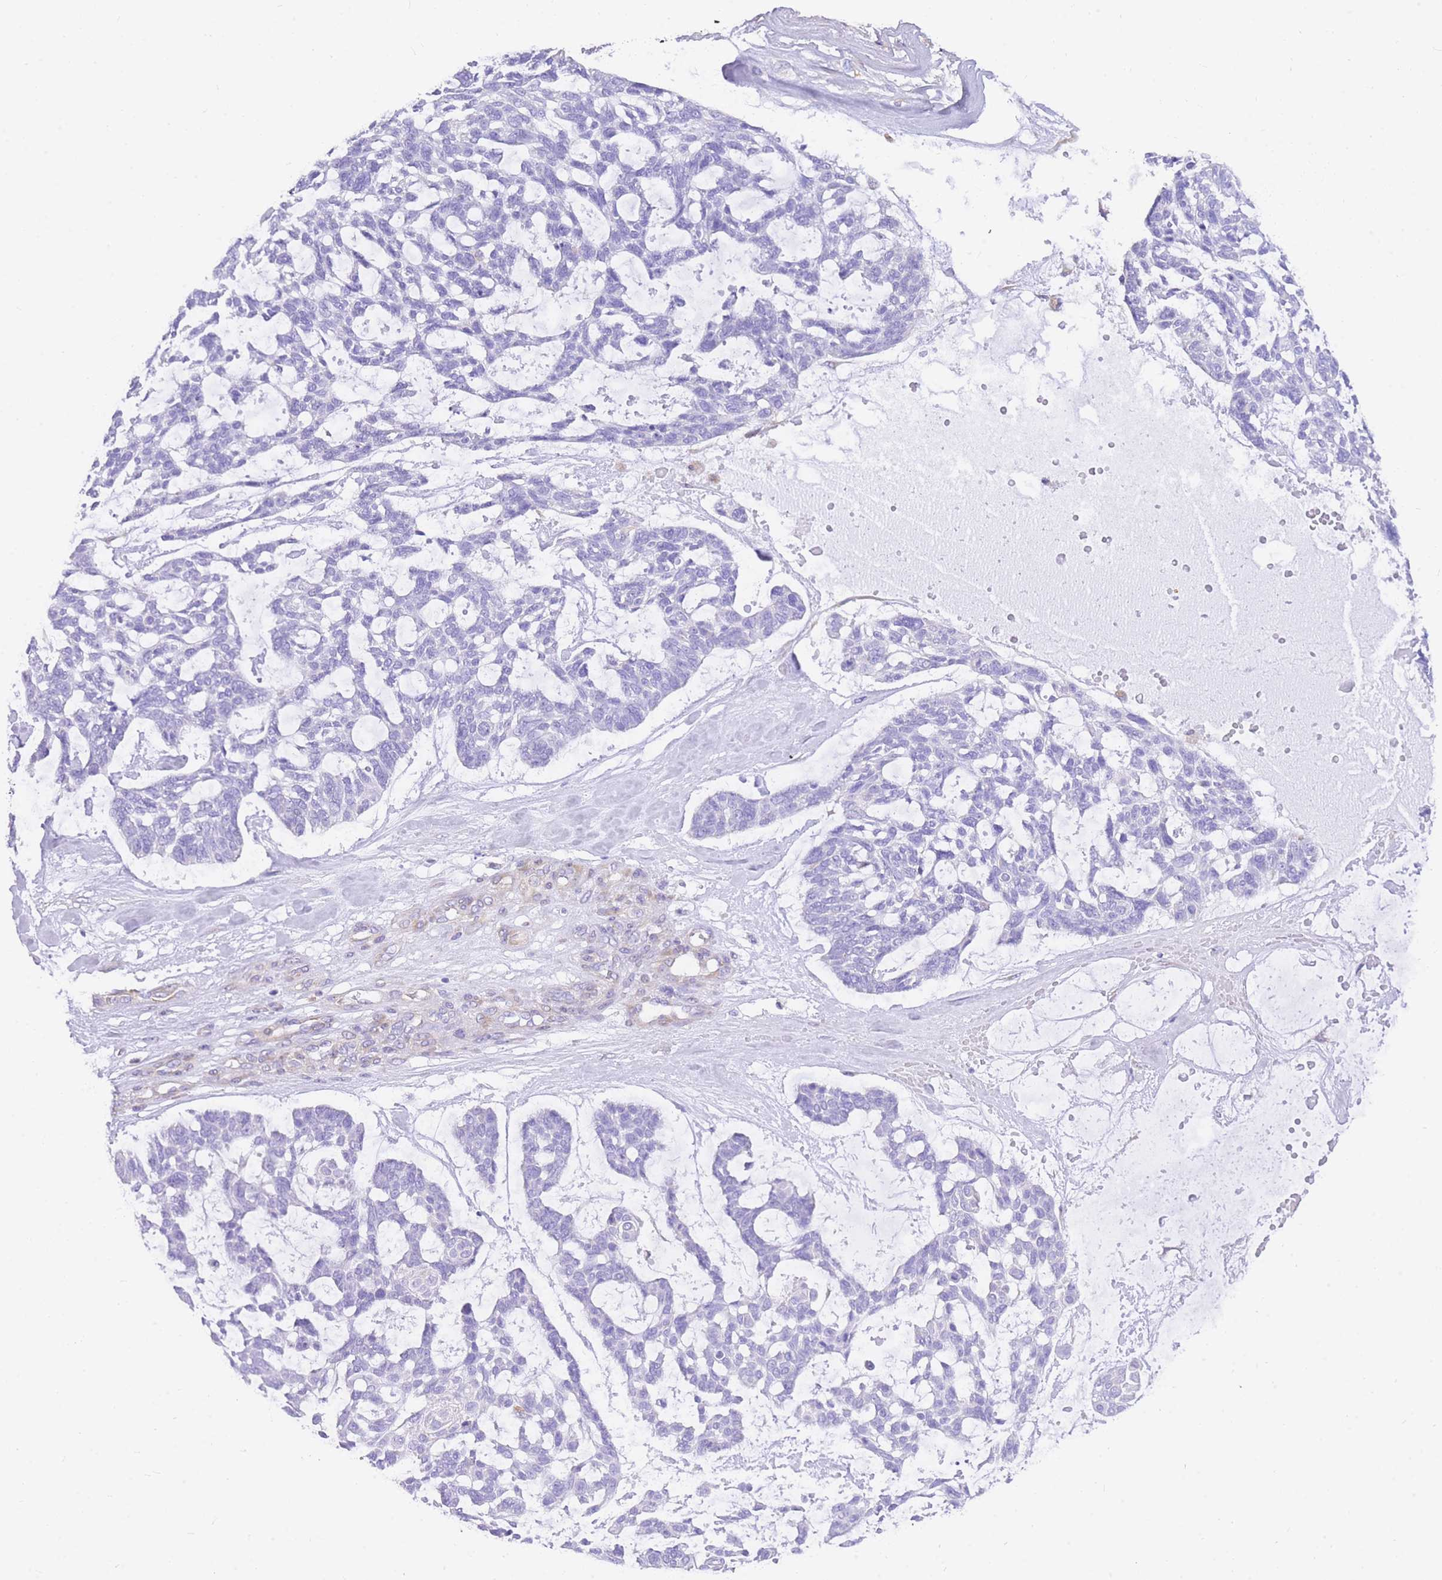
{"staining": {"intensity": "negative", "quantity": "none", "location": "none"}, "tissue": "skin cancer", "cell_type": "Tumor cells", "image_type": "cancer", "snomed": [{"axis": "morphology", "description": "Basal cell carcinoma"}, {"axis": "topography", "description": "Skin"}], "caption": "High power microscopy micrograph of an immunohistochemistry image of skin cancer, revealing no significant staining in tumor cells. (IHC, brightfield microscopy, high magnification).", "gene": "SRSF12", "patient": {"sex": "male", "age": 88}}